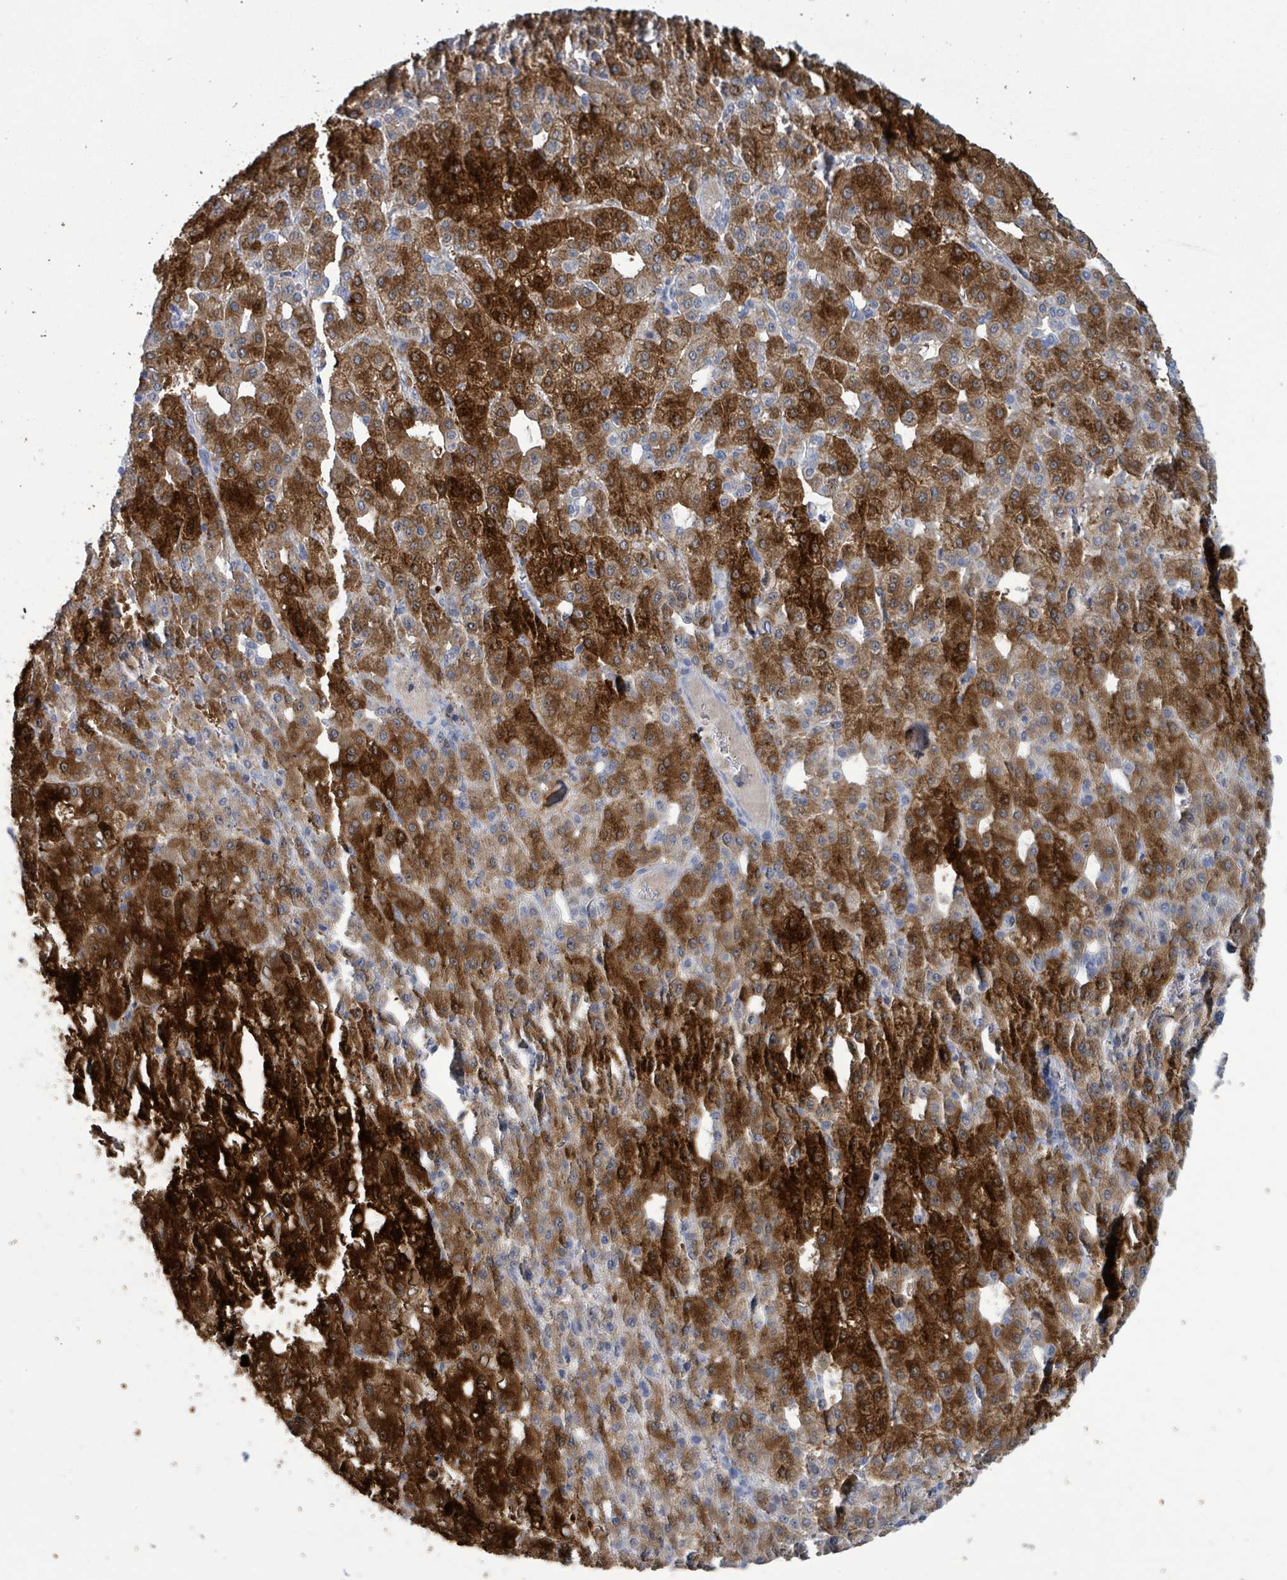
{"staining": {"intensity": "strong", "quantity": ">75%", "location": "cytoplasmic/membranous"}, "tissue": "liver cancer", "cell_type": "Tumor cells", "image_type": "cancer", "snomed": [{"axis": "morphology", "description": "Carcinoma, Hepatocellular, NOS"}, {"axis": "topography", "description": "Liver"}], "caption": "Human hepatocellular carcinoma (liver) stained with a protein marker displays strong staining in tumor cells.", "gene": "PKLR", "patient": {"sex": "male", "age": 65}}